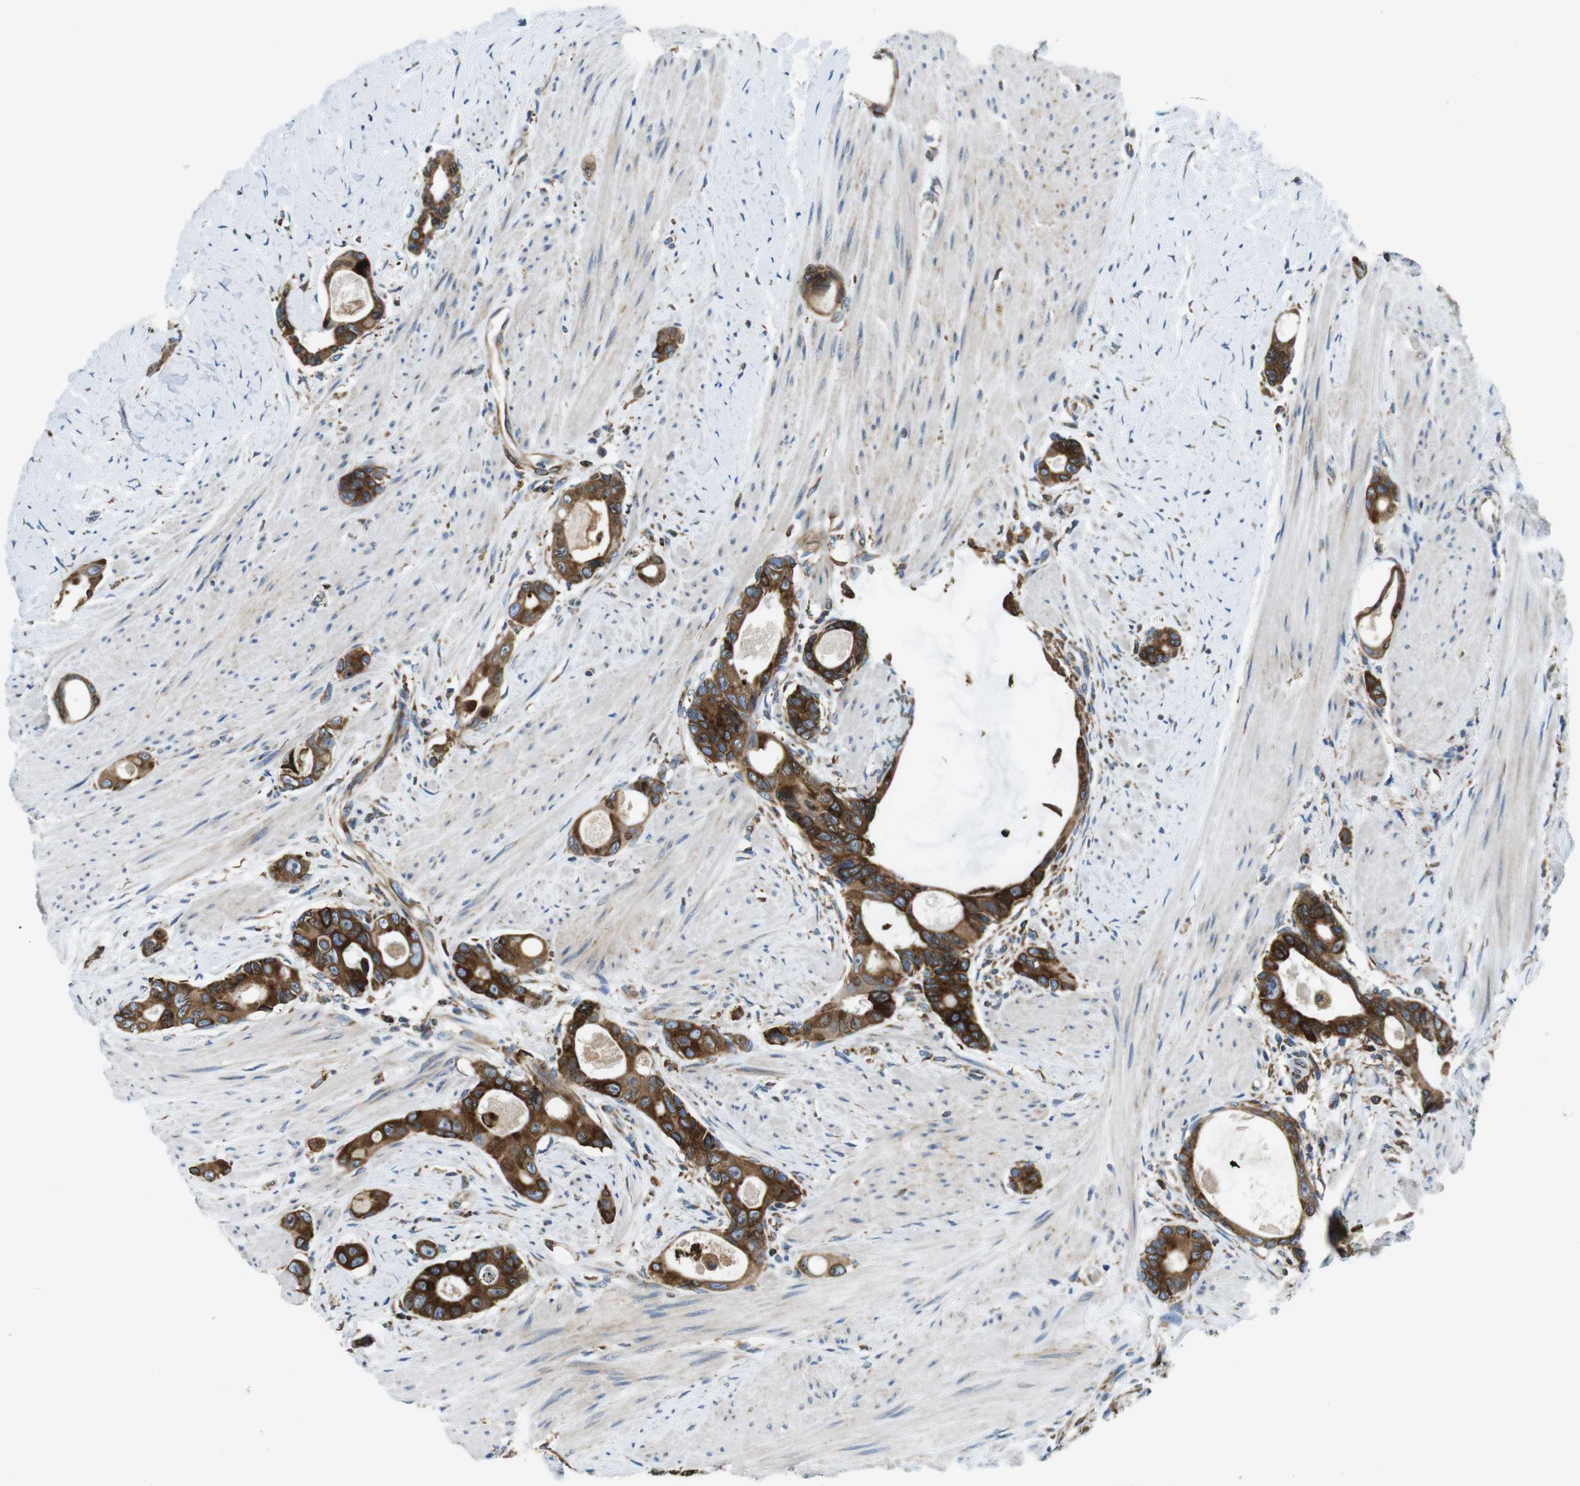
{"staining": {"intensity": "strong", "quantity": ">75%", "location": "cytoplasmic/membranous"}, "tissue": "colorectal cancer", "cell_type": "Tumor cells", "image_type": "cancer", "snomed": [{"axis": "morphology", "description": "Adenocarcinoma, NOS"}, {"axis": "topography", "description": "Rectum"}], "caption": "Colorectal cancer (adenocarcinoma) stained with a brown dye displays strong cytoplasmic/membranous positive expression in about >75% of tumor cells.", "gene": "UGGT1", "patient": {"sex": "male", "age": 51}}